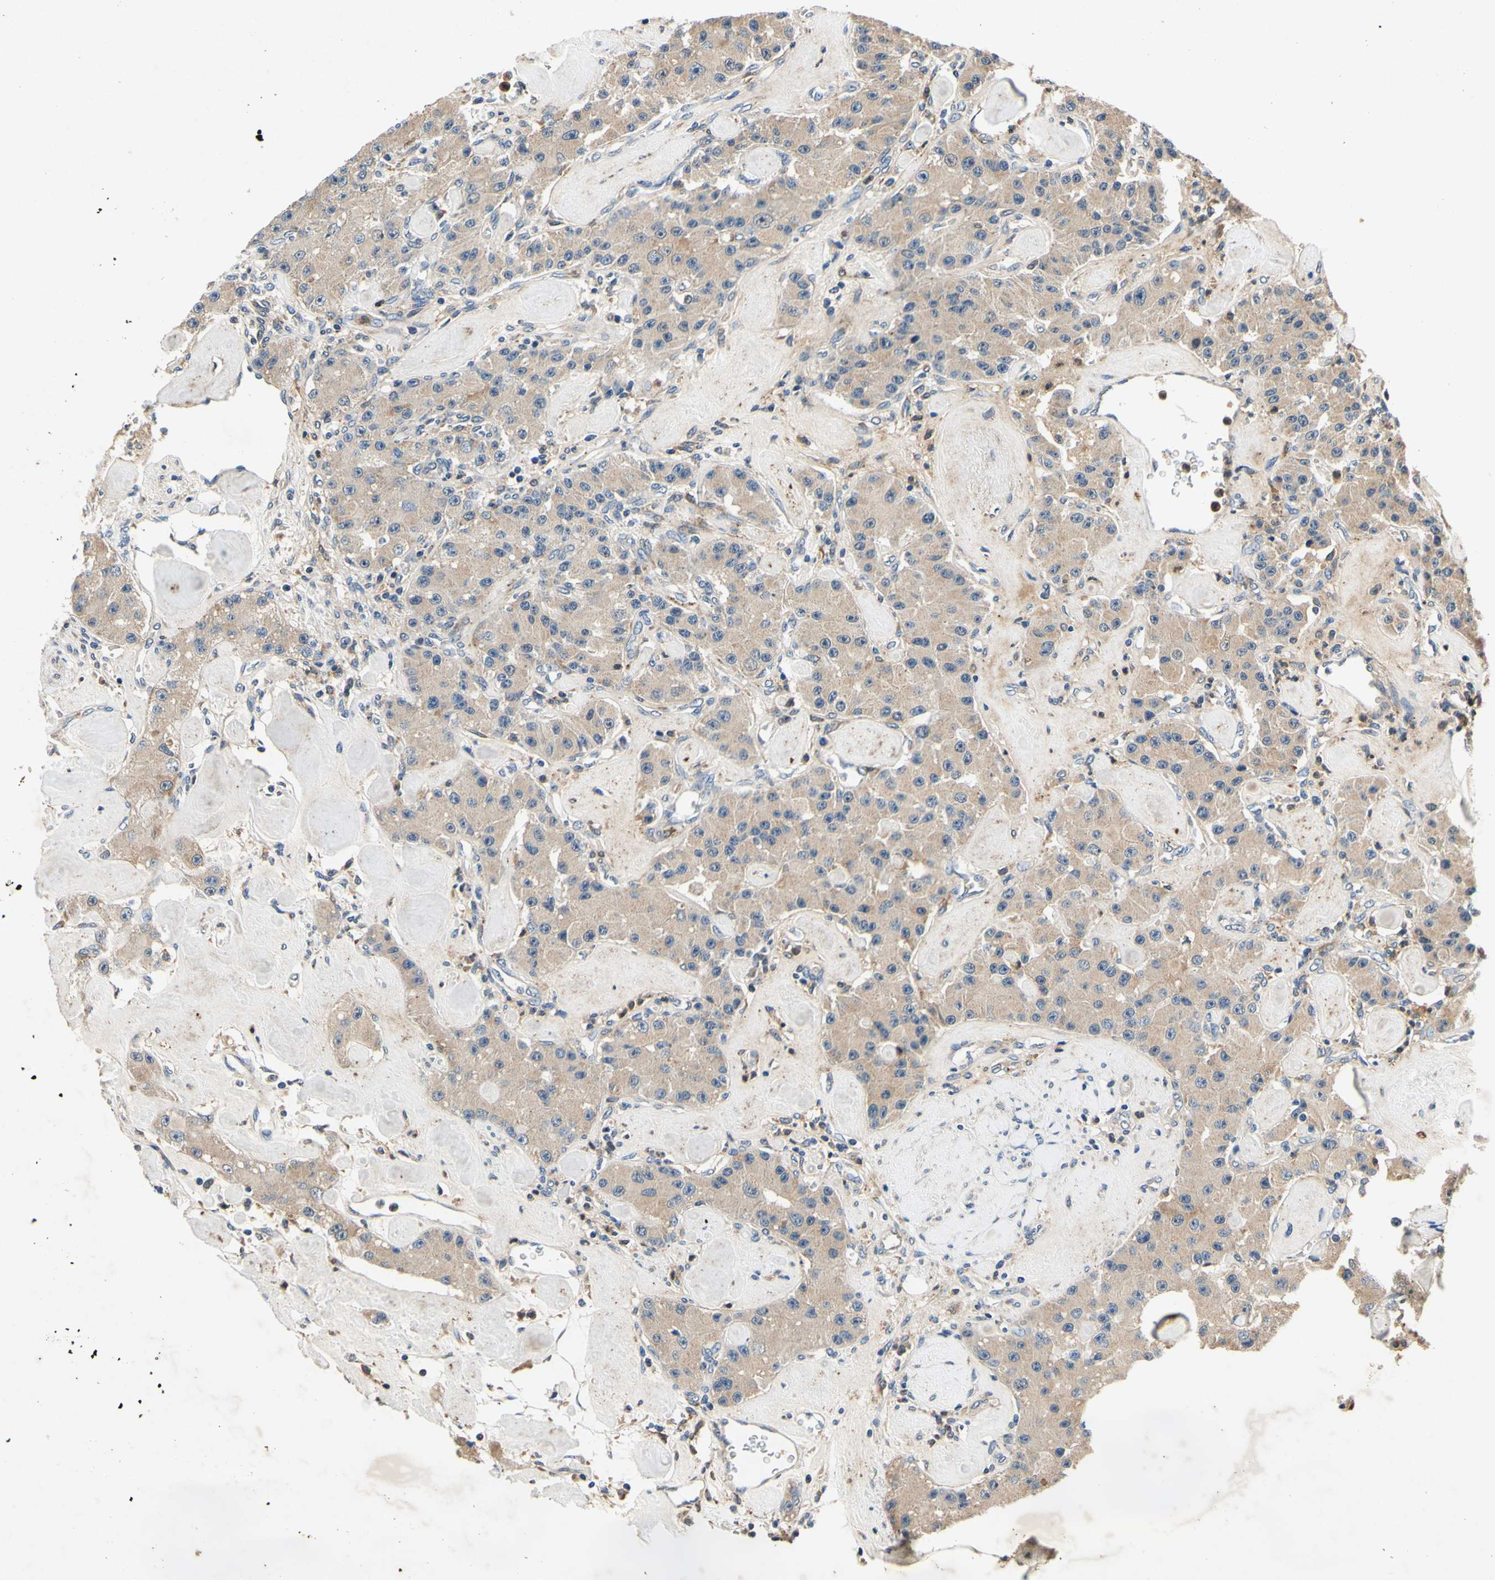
{"staining": {"intensity": "weak", "quantity": ">75%", "location": "cytoplasmic/membranous"}, "tissue": "carcinoid", "cell_type": "Tumor cells", "image_type": "cancer", "snomed": [{"axis": "morphology", "description": "Carcinoid, malignant, NOS"}, {"axis": "topography", "description": "Pancreas"}], "caption": "Immunohistochemical staining of malignant carcinoid displays low levels of weak cytoplasmic/membranous positivity in about >75% of tumor cells.", "gene": "PLA2G4A", "patient": {"sex": "male", "age": 41}}